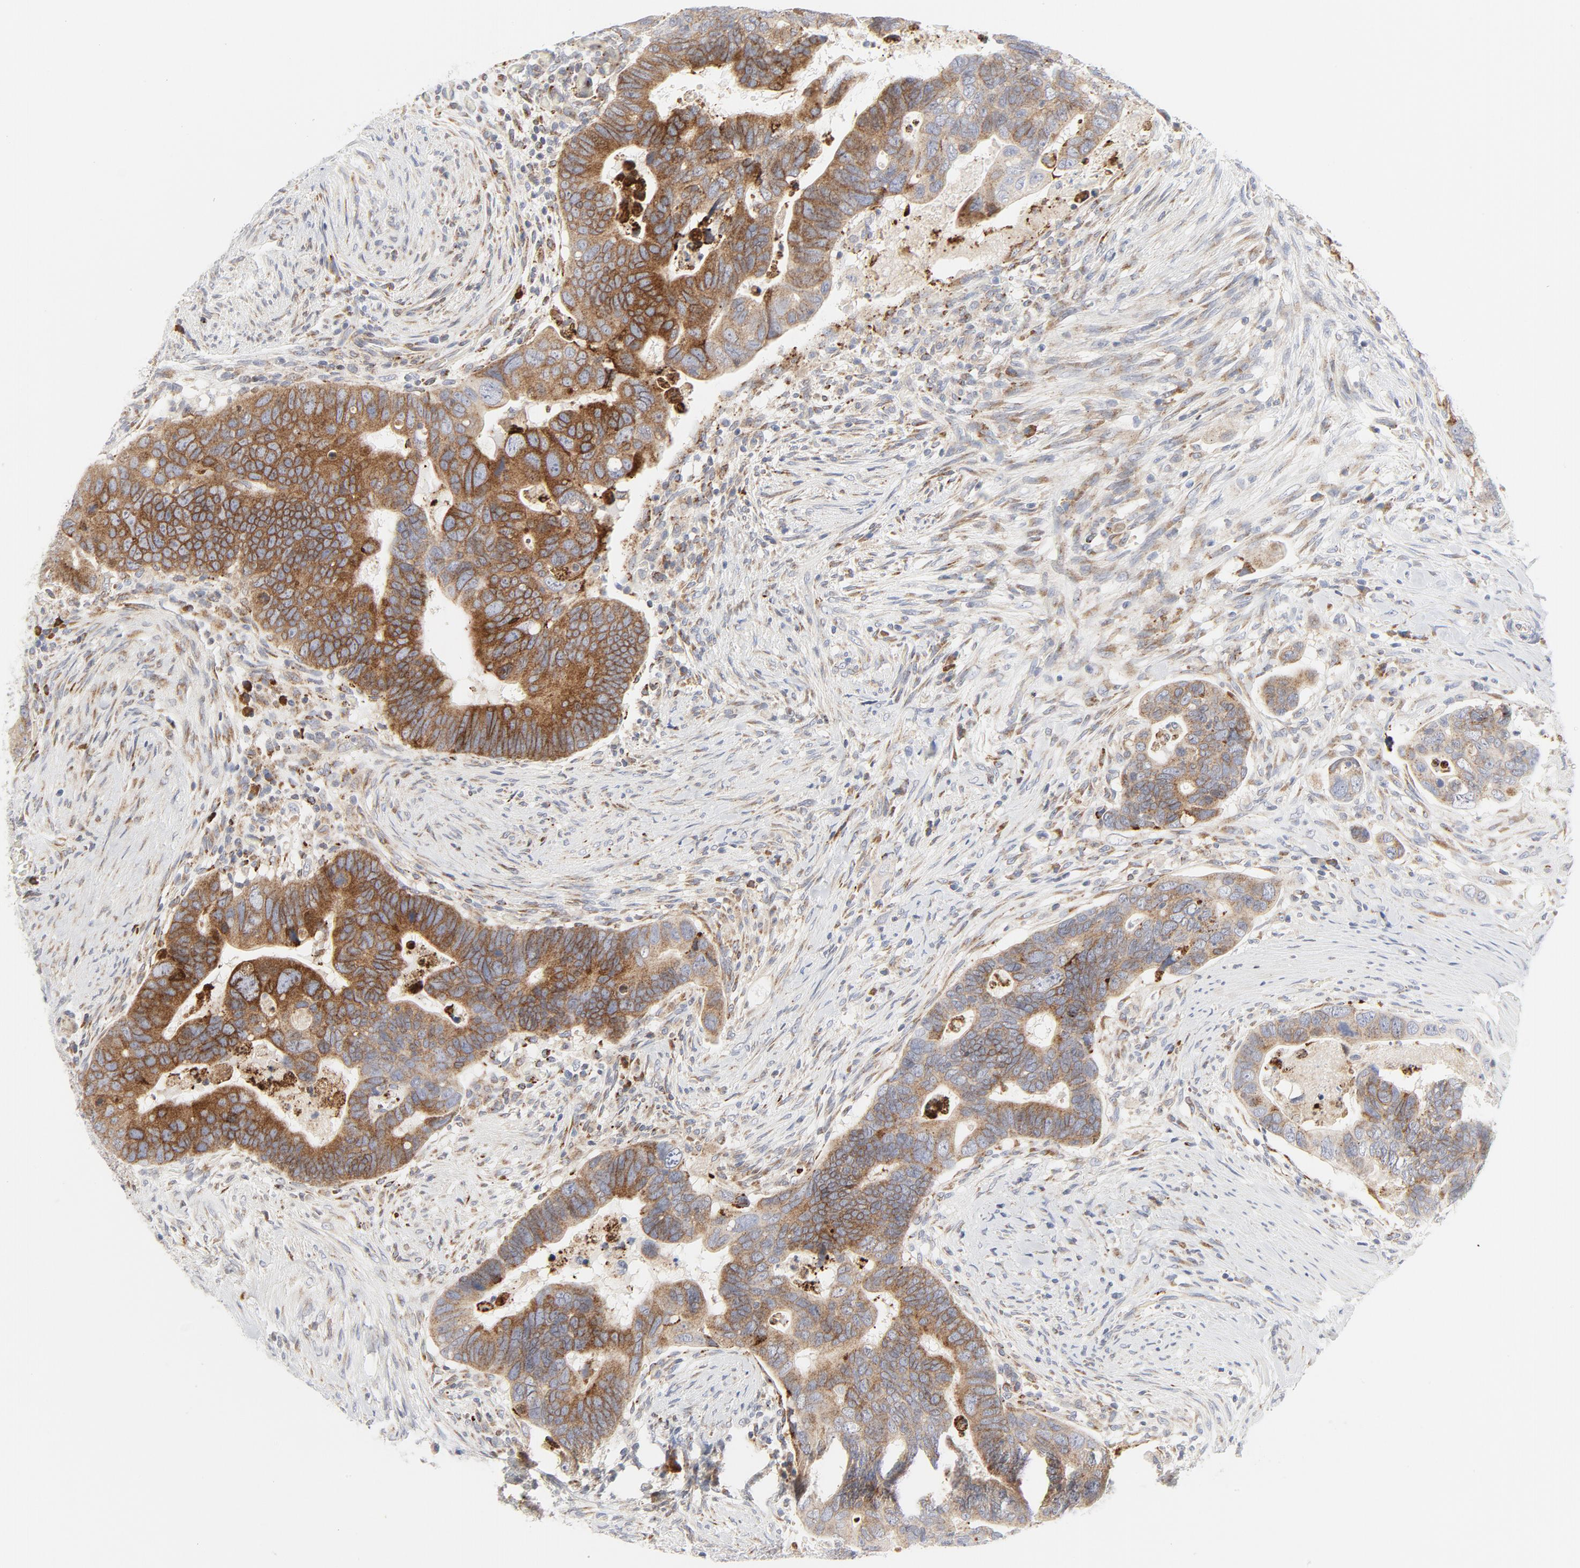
{"staining": {"intensity": "moderate", "quantity": ">75%", "location": "cytoplasmic/membranous"}, "tissue": "colorectal cancer", "cell_type": "Tumor cells", "image_type": "cancer", "snomed": [{"axis": "morphology", "description": "Adenocarcinoma, NOS"}, {"axis": "topography", "description": "Rectum"}], "caption": "Colorectal cancer stained for a protein (brown) shows moderate cytoplasmic/membranous positive staining in about >75% of tumor cells.", "gene": "LRP6", "patient": {"sex": "male", "age": 53}}